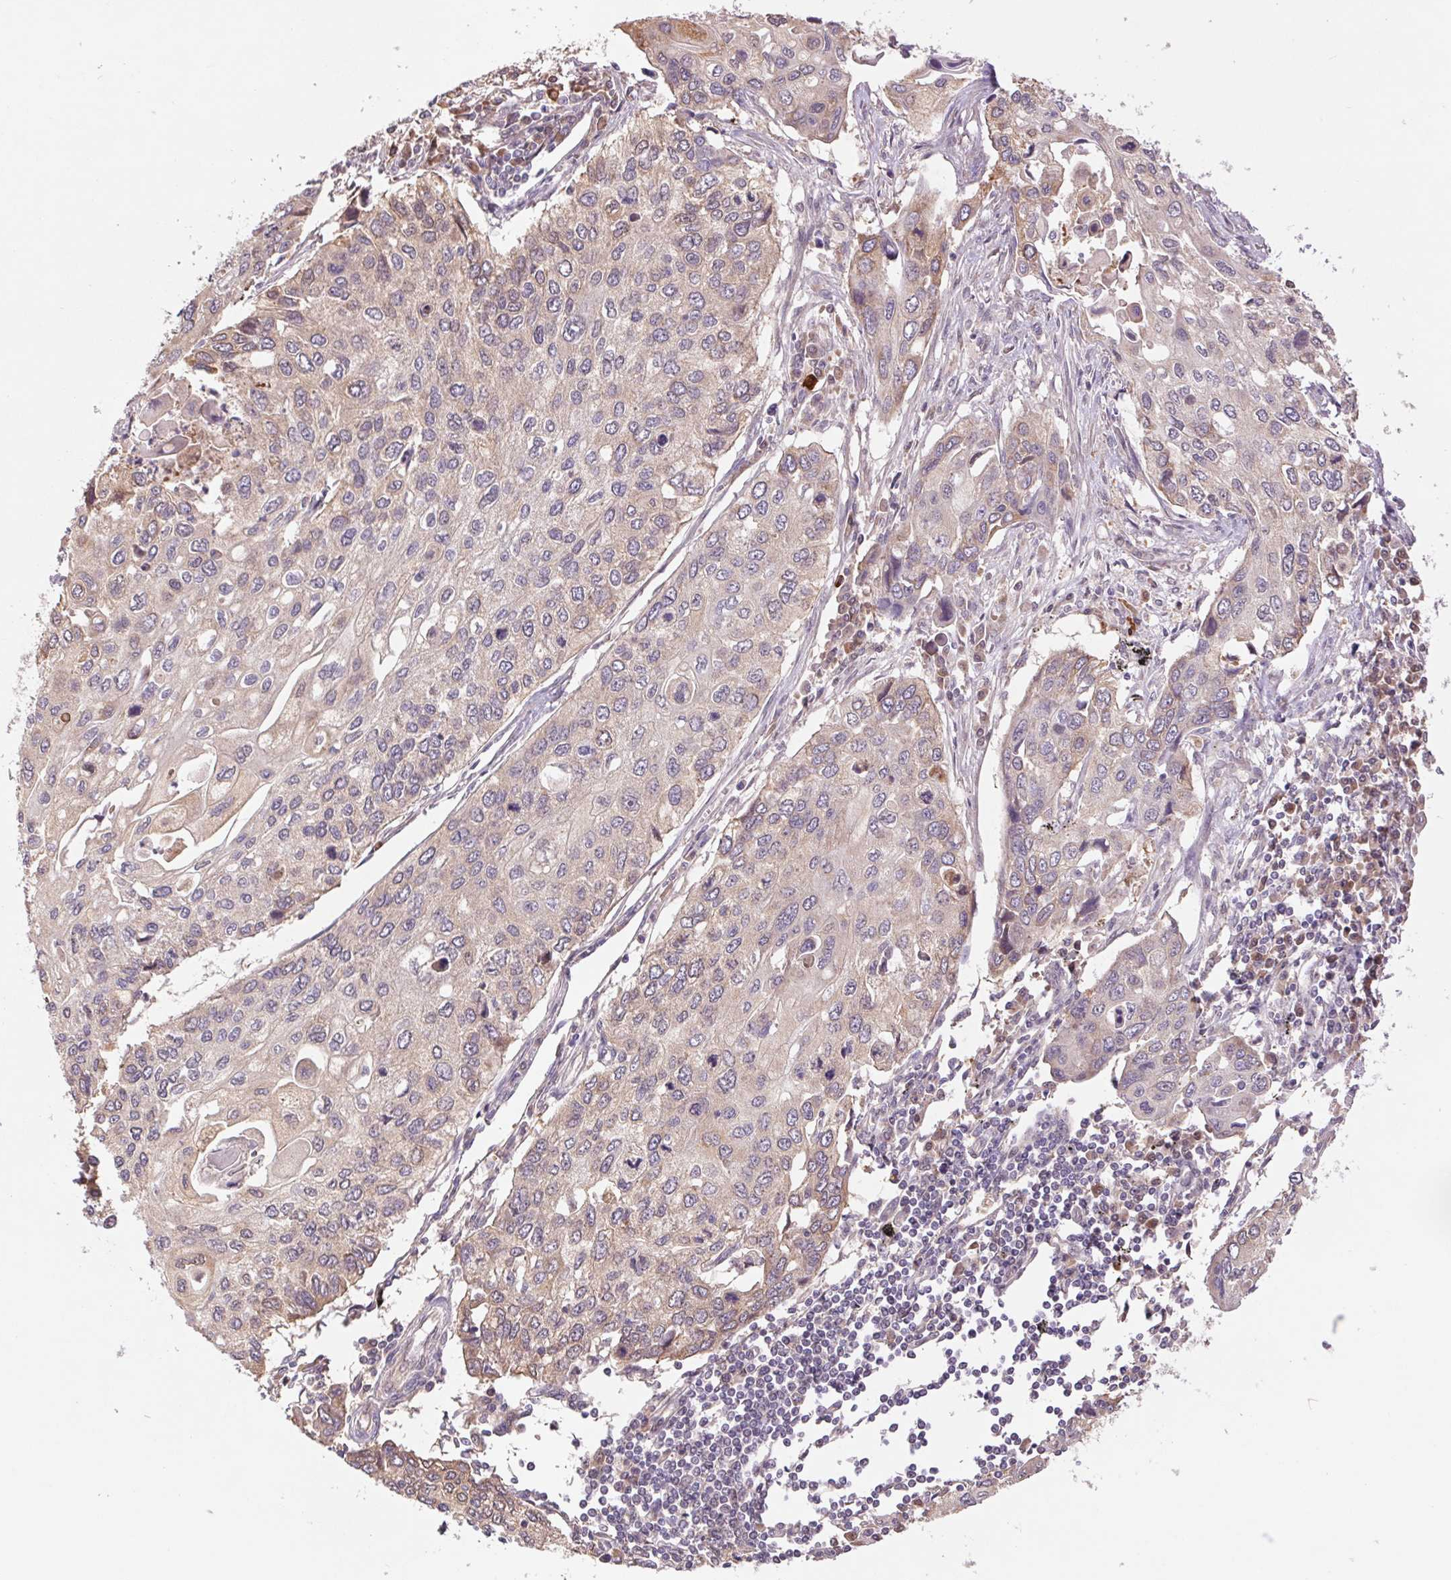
{"staining": {"intensity": "negative", "quantity": "none", "location": "none"}, "tissue": "lung cancer", "cell_type": "Tumor cells", "image_type": "cancer", "snomed": [{"axis": "morphology", "description": "Squamous cell carcinoma, NOS"}, {"axis": "morphology", "description": "Squamous cell carcinoma, metastatic, NOS"}, {"axis": "topography", "description": "Lung"}], "caption": "Tumor cells show no significant staining in lung cancer.", "gene": "RRM1", "patient": {"sex": "male", "age": 63}}